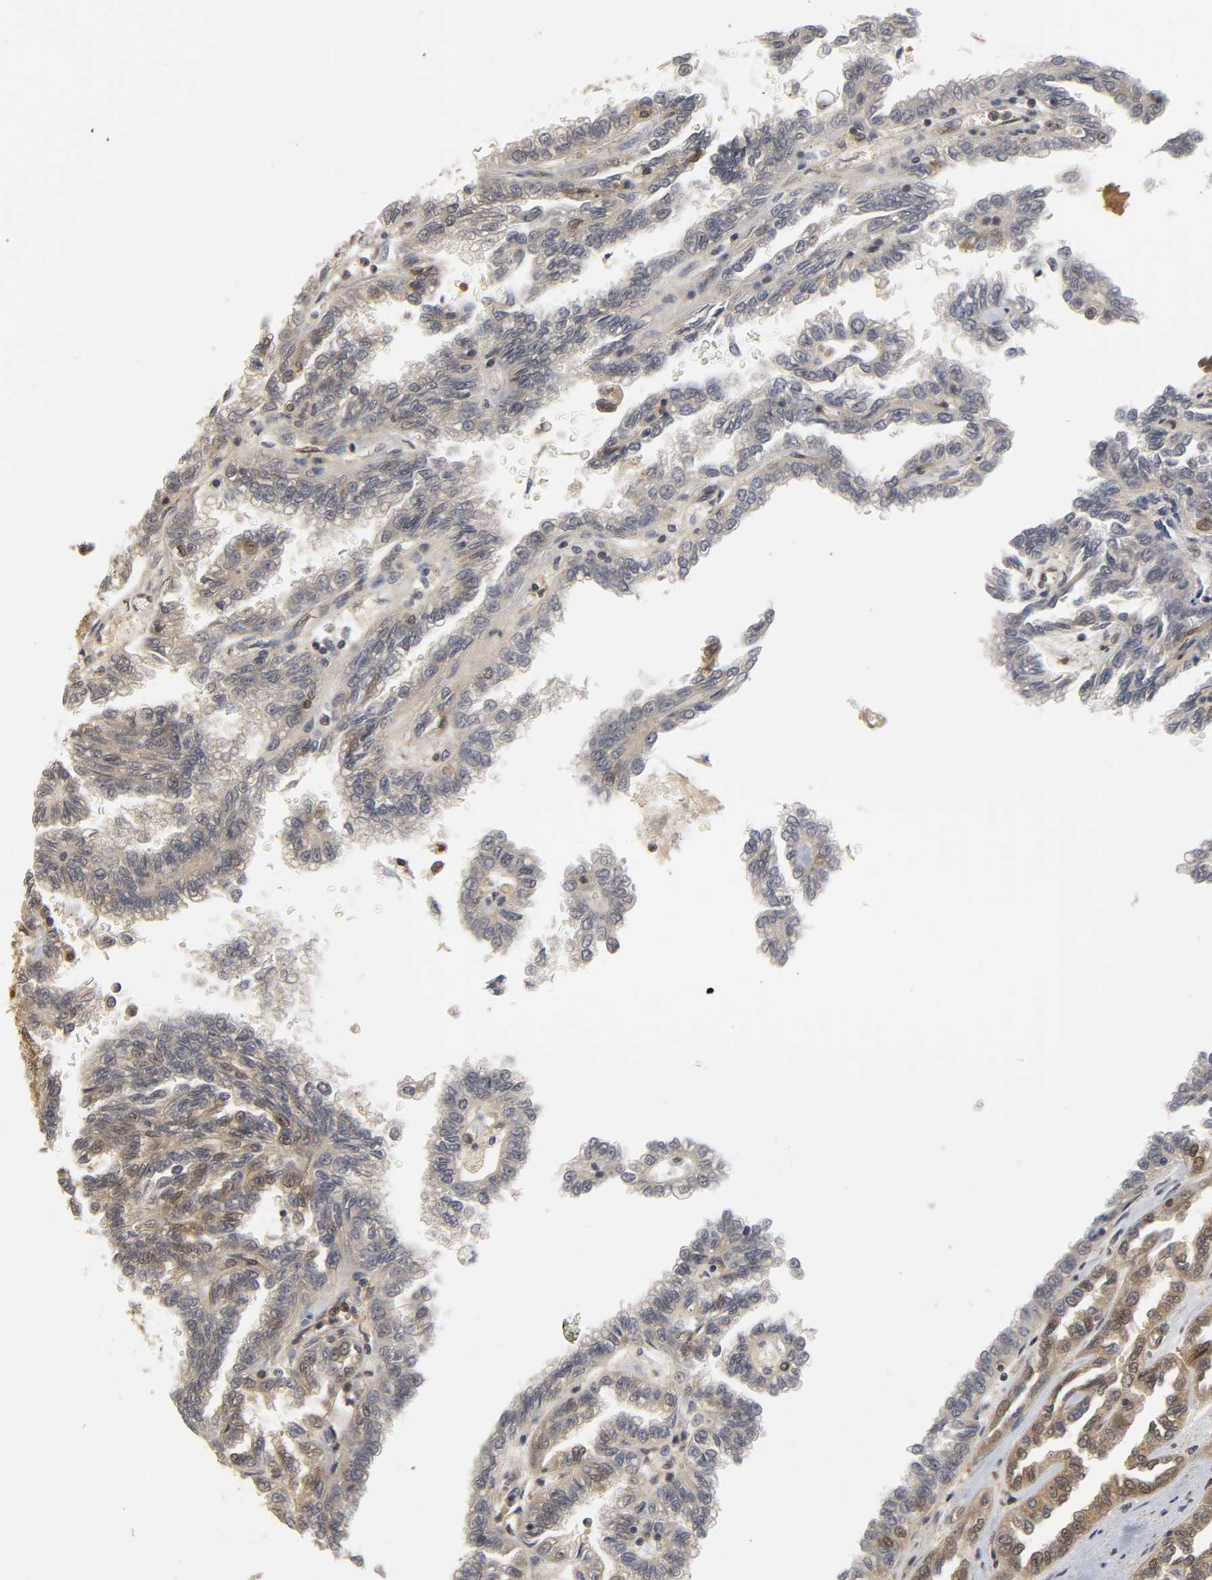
{"staining": {"intensity": "moderate", "quantity": ">75%", "location": "cytoplasmic/membranous"}, "tissue": "renal cancer", "cell_type": "Tumor cells", "image_type": "cancer", "snomed": [{"axis": "morphology", "description": "Inflammation, NOS"}, {"axis": "morphology", "description": "Adenocarcinoma, NOS"}, {"axis": "topography", "description": "Kidney"}], "caption": "High-power microscopy captured an immunohistochemistry (IHC) image of renal cancer, revealing moderate cytoplasmic/membranous positivity in about >75% of tumor cells.", "gene": "PARK7", "patient": {"sex": "male", "age": 68}}